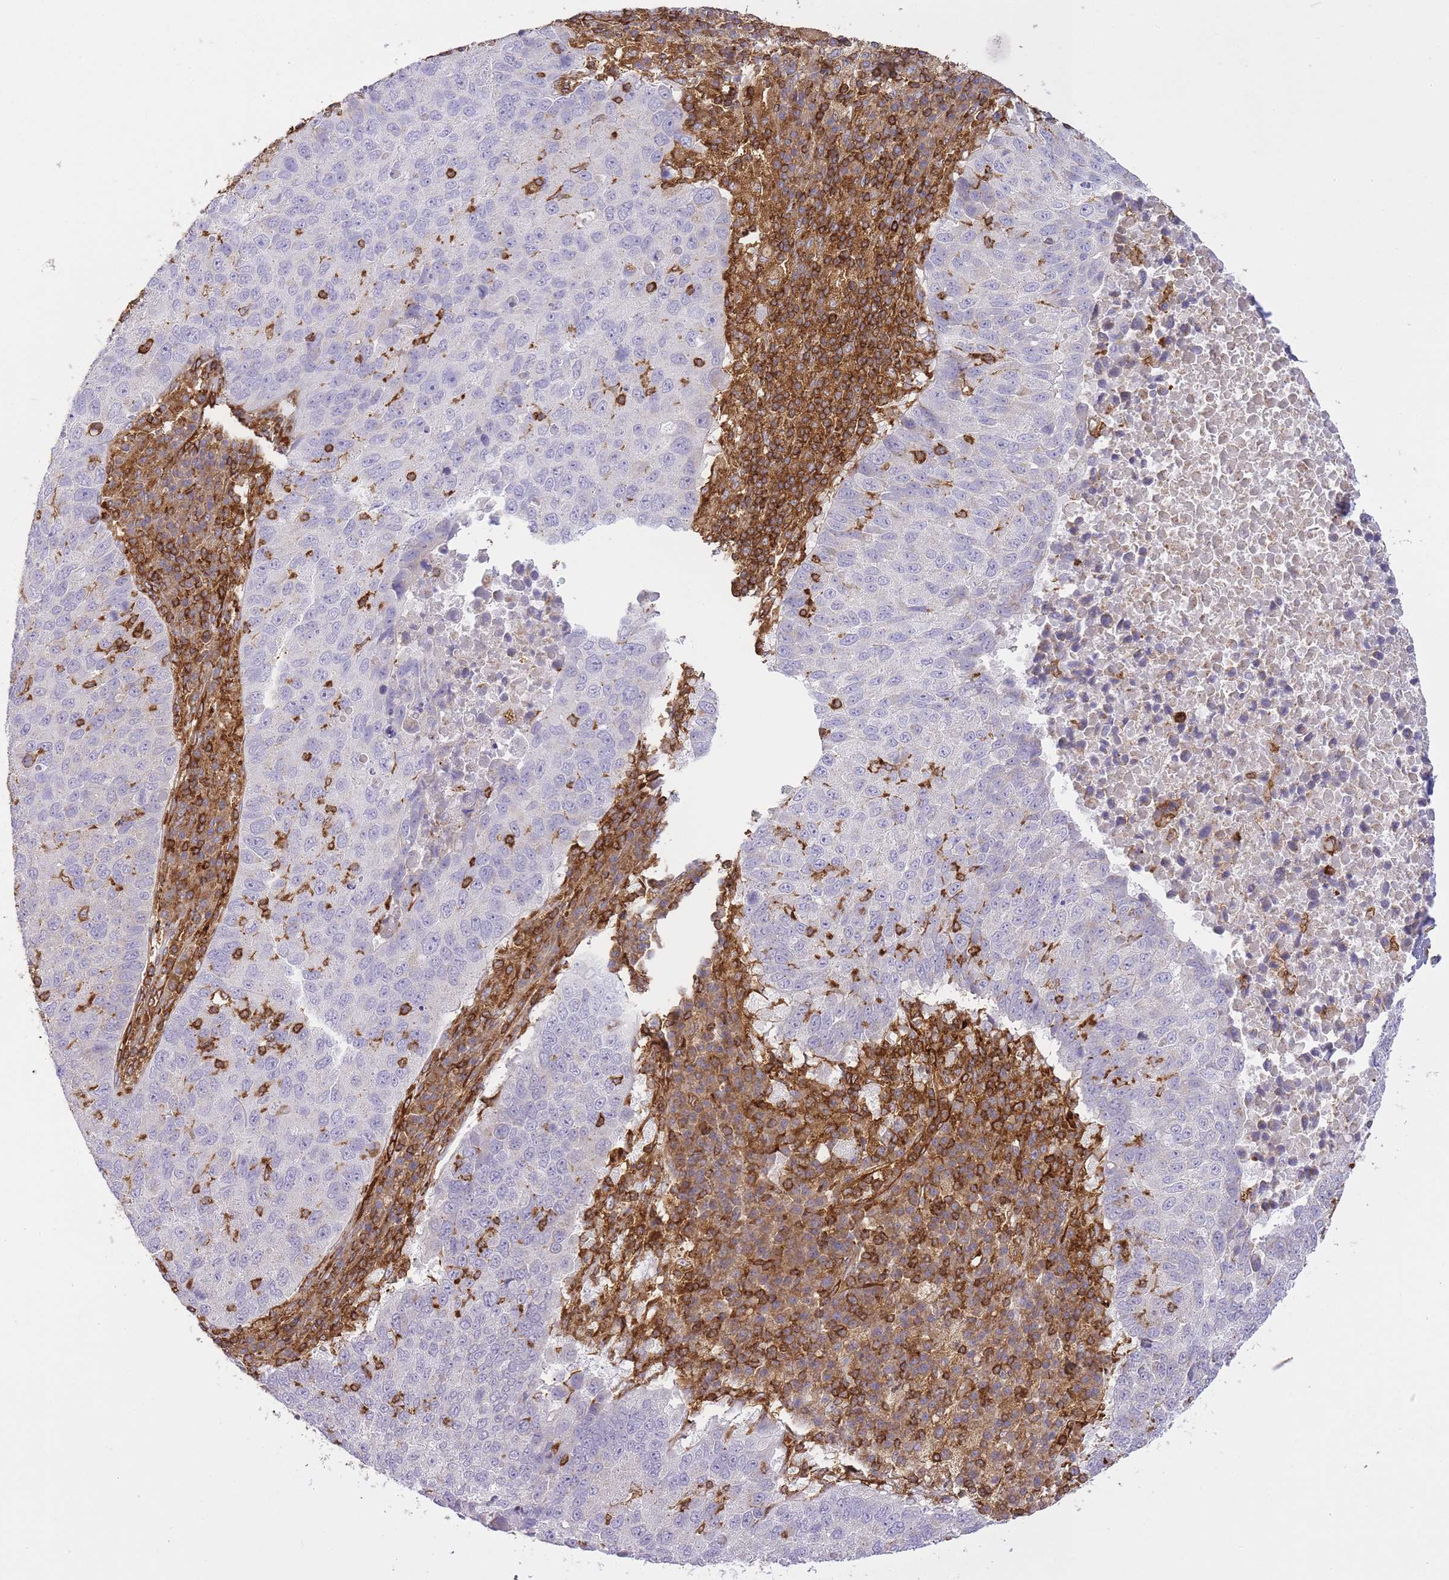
{"staining": {"intensity": "negative", "quantity": "none", "location": "none"}, "tissue": "lung cancer", "cell_type": "Tumor cells", "image_type": "cancer", "snomed": [{"axis": "morphology", "description": "Squamous cell carcinoma, NOS"}, {"axis": "topography", "description": "Lung"}], "caption": "Lung cancer was stained to show a protein in brown. There is no significant staining in tumor cells.", "gene": "MSN", "patient": {"sex": "male", "age": 73}}